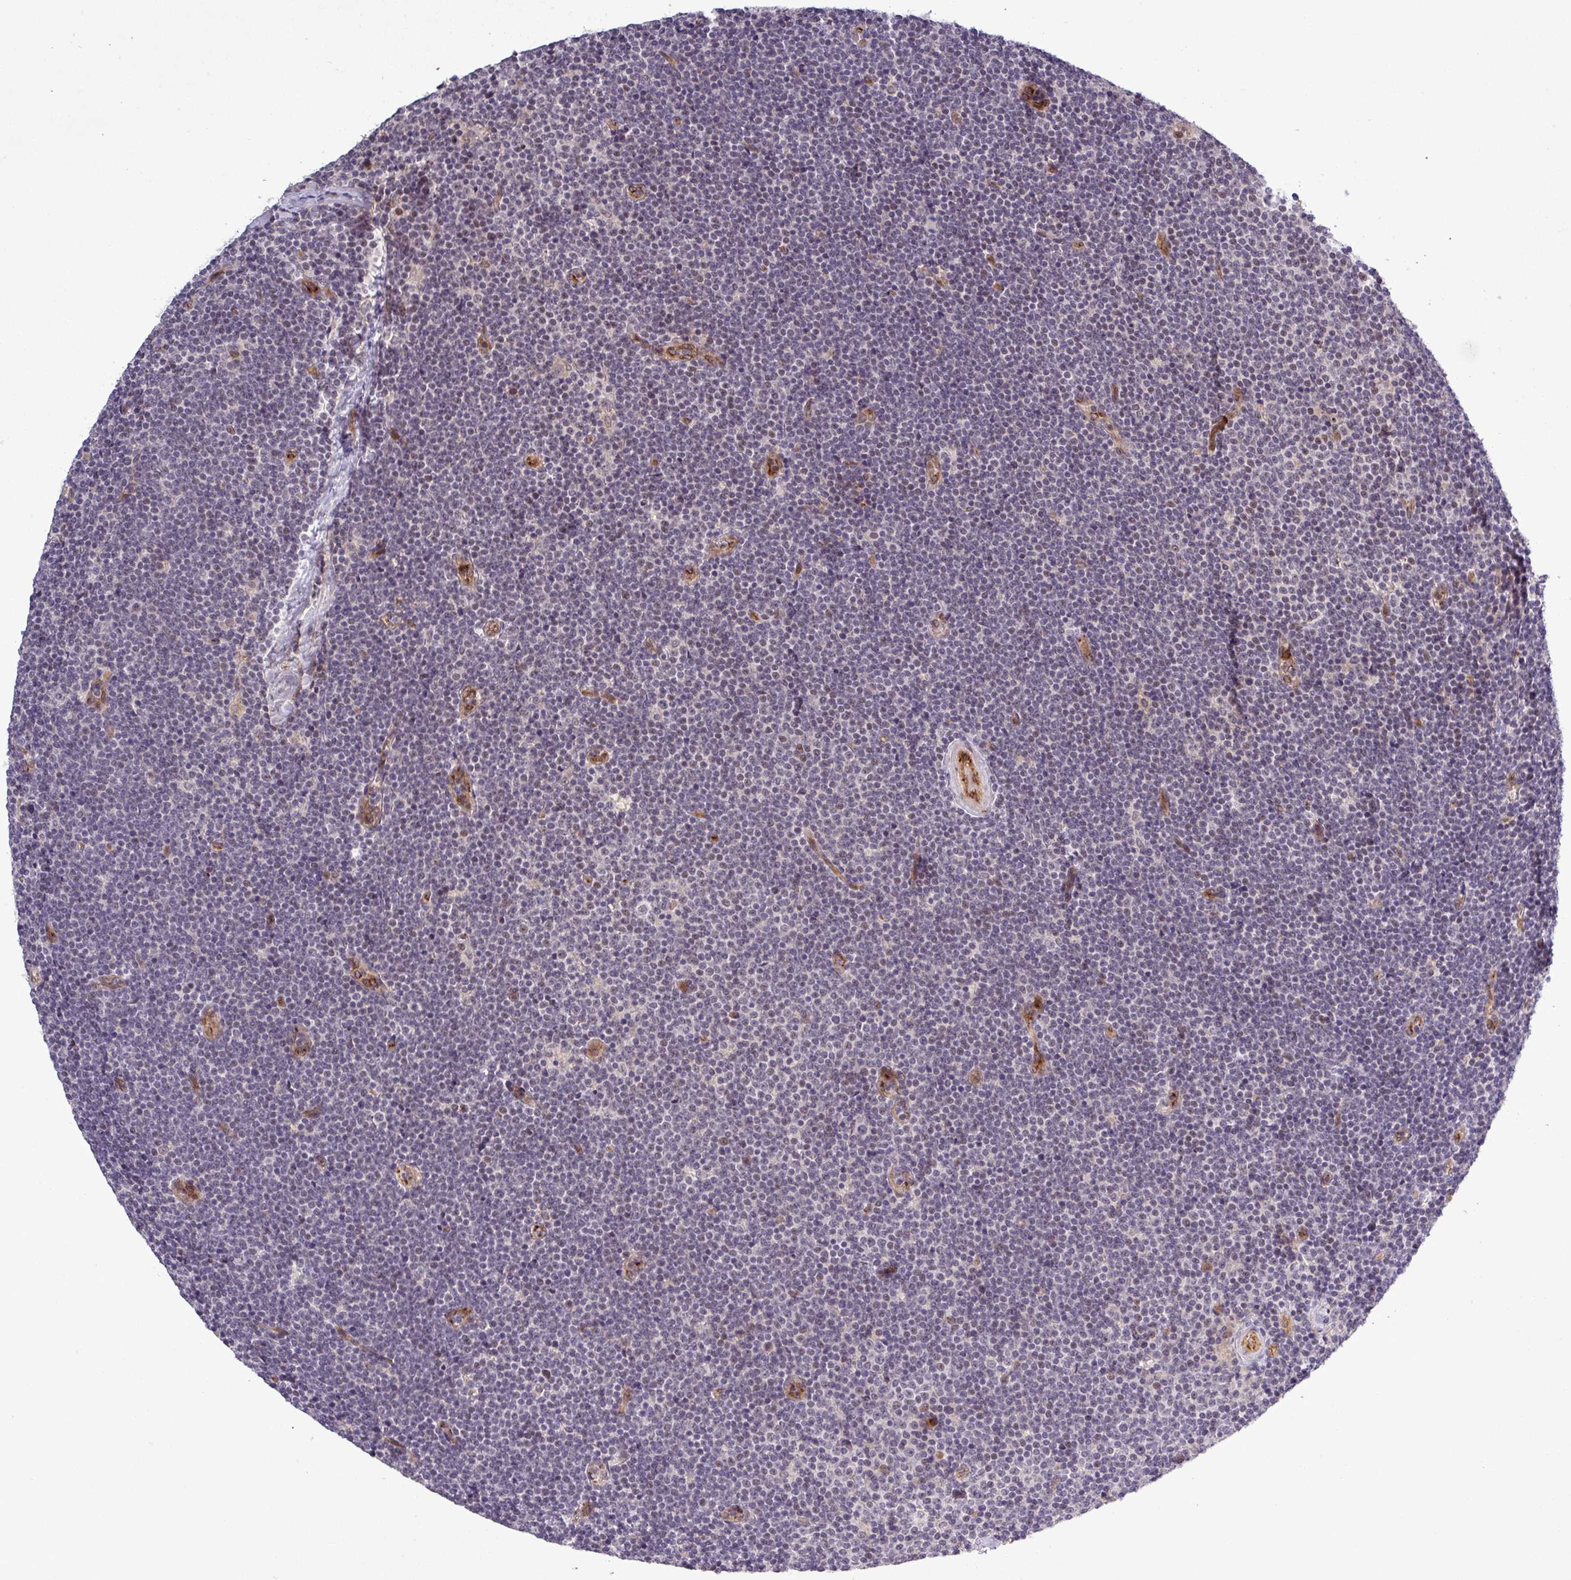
{"staining": {"intensity": "negative", "quantity": "none", "location": "none"}, "tissue": "lymphoma", "cell_type": "Tumor cells", "image_type": "cancer", "snomed": [{"axis": "morphology", "description": "Malignant lymphoma, non-Hodgkin's type, Low grade"}, {"axis": "topography", "description": "Lymph node"}], "caption": "This is an immunohistochemistry micrograph of human low-grade malignant lymphoma, non-Hodgkin's type. There is no positivity in tumor cells.", "gene": "PCDH1", "patient": {"sex": "male", "age": 48}}